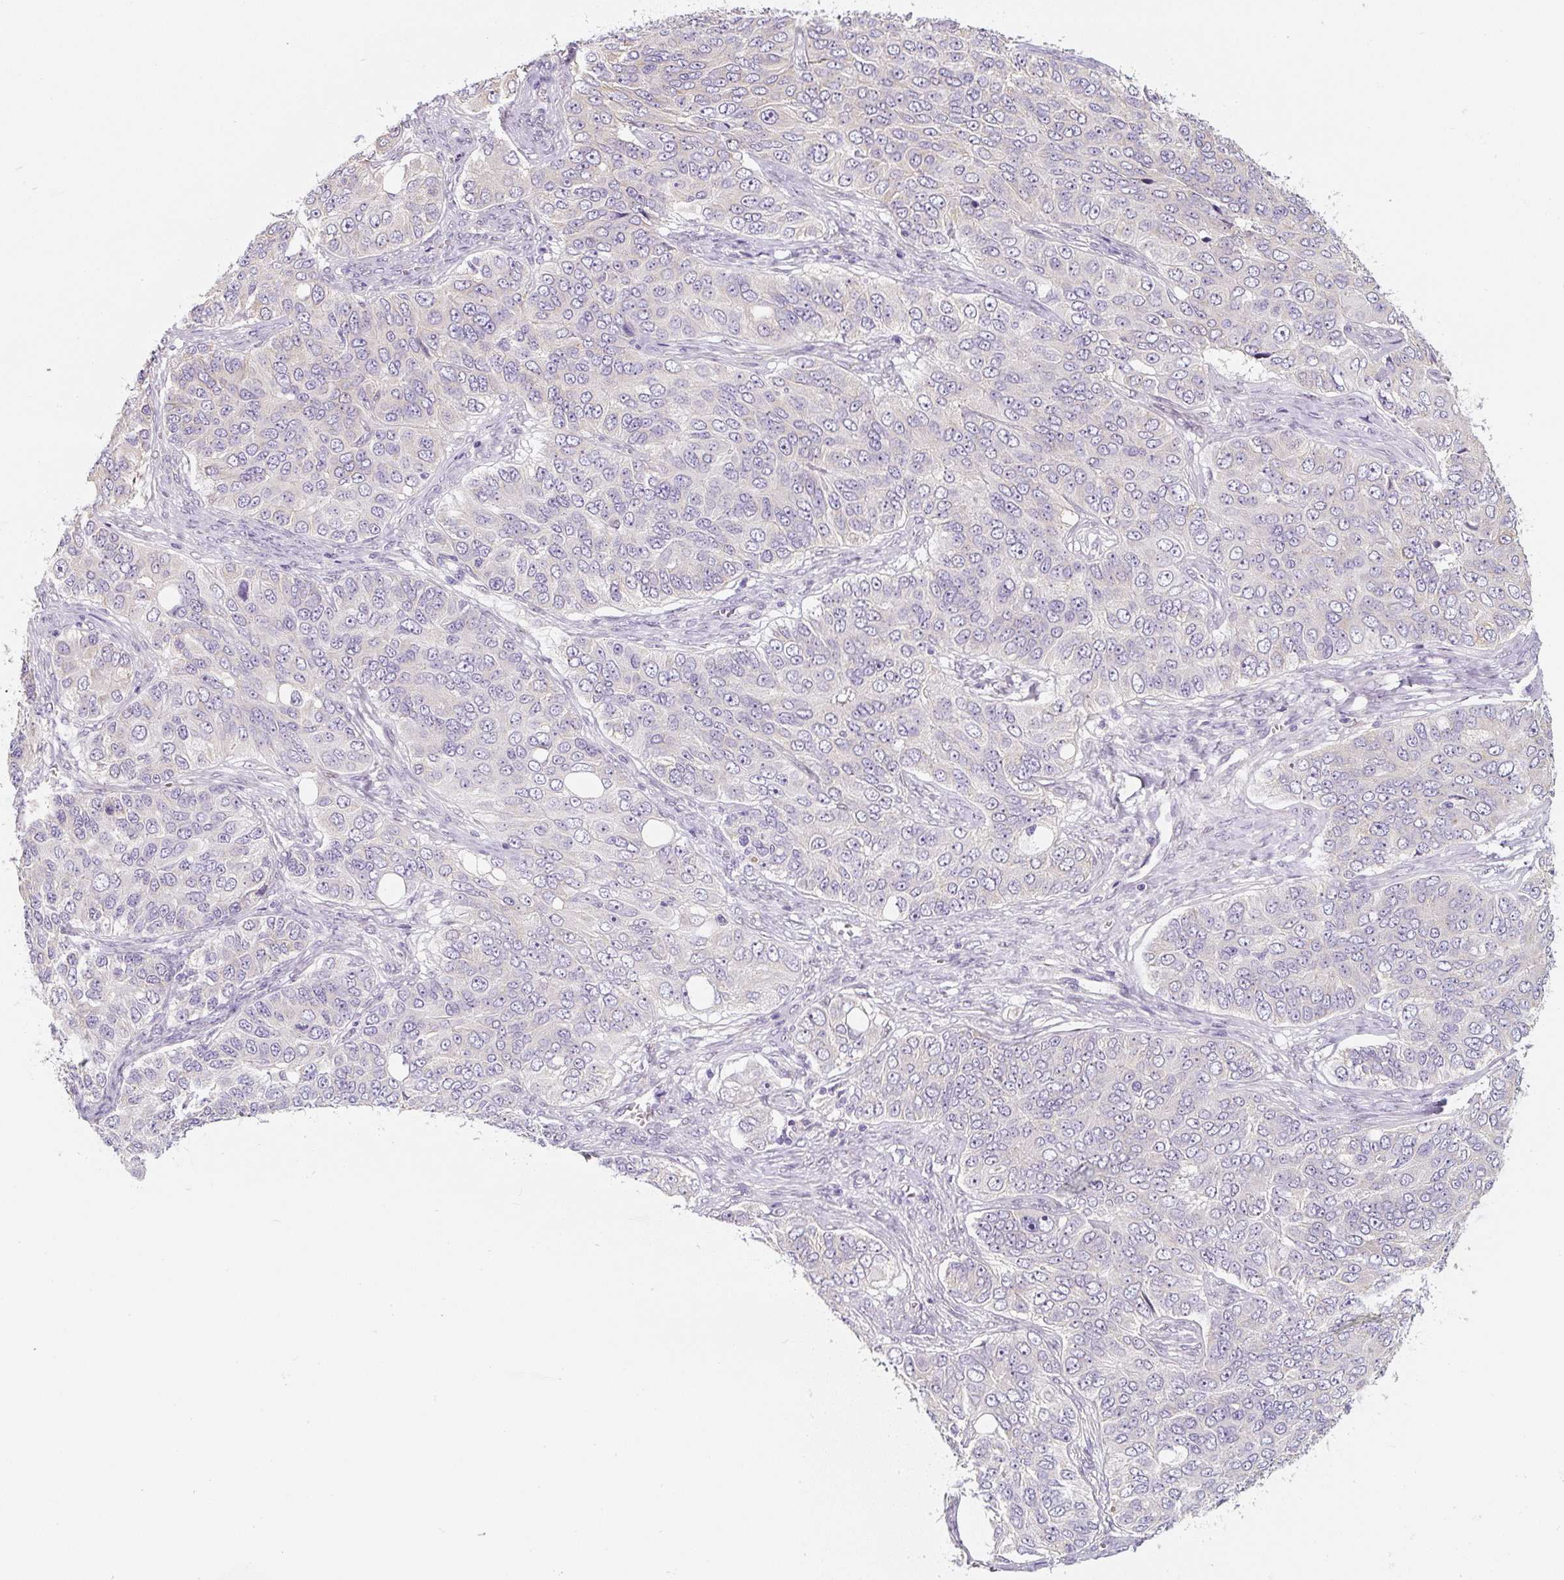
{"staining": {"intensity": "negative", "quantity": "none", "location": "none"}, "tissue": "ovarian cancer", "cell_type": "Tumor cells", "image_type": "cancer", "snomed": [{"axis": "morphology", "description": "Carcinoma, endometroid"}, {"axis": "topography", "description": "Ovary"}], "caption": "Tumor cells show no significant positivity in ovarian cancer (endometroid carcinoma).", "gene": "PWWP3B", "patient": {"sex": "female", "age": 51}}